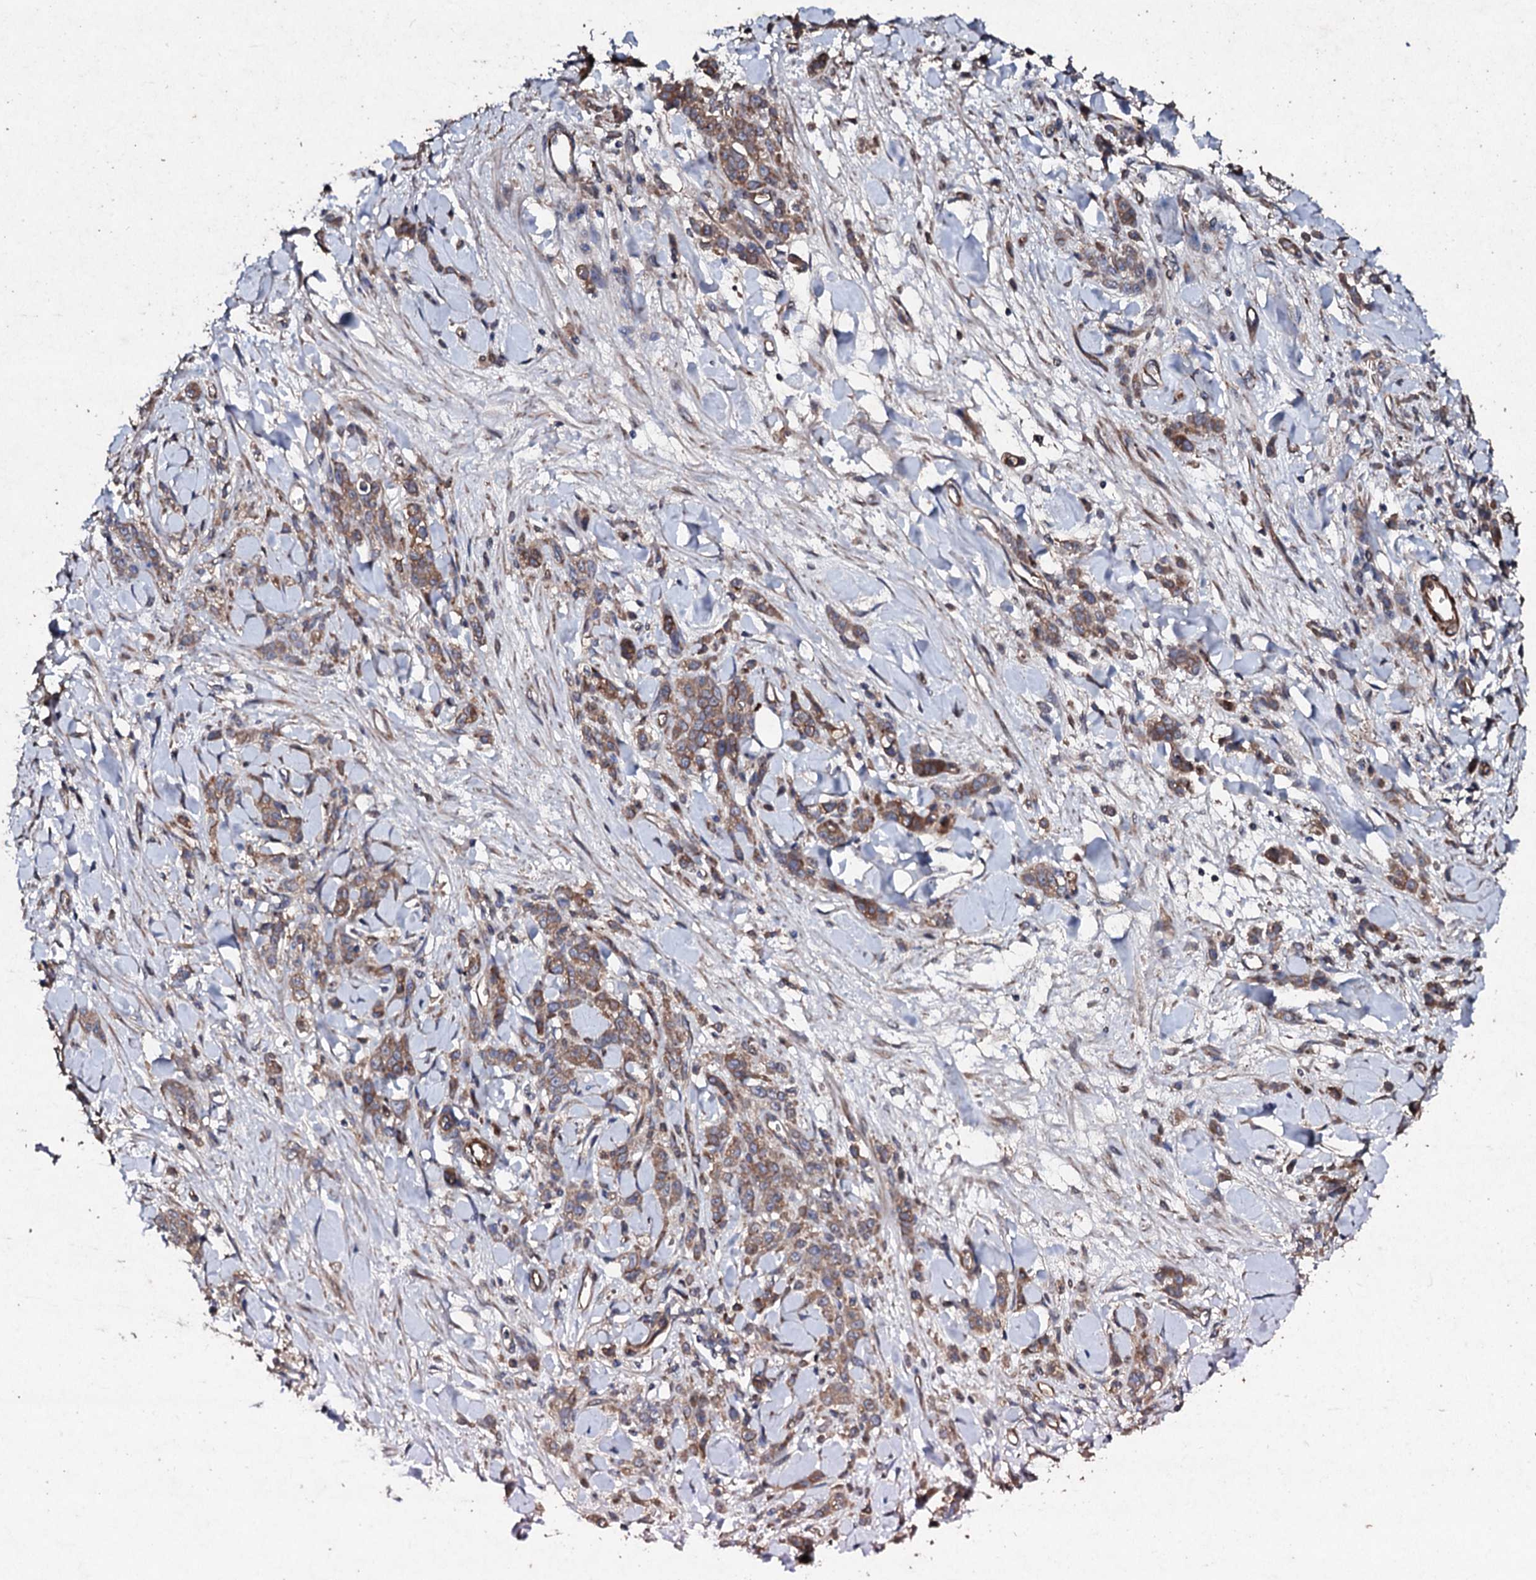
{"staining": {"intensity": "moderate", "quantity": ">75%", "location": "cytoplasmic/membranous"}, "tissue": "stomach cancer", "cell_type": "Tumor cells", "image_type": "cancer", "snomed": [{"axis": "morphology", "description": "Normal tissue, NOS"}, {"axis": "morphology", "description": "Adenocarcinoma, NOS"}, {"axis": "topography", "description": "Stomach"}], "caption": "Brown immunohistochemical staining in stomach cancer (adenocarcinoma) exhibits moderate cytoplasmic/membranous staining in approximately >75% of tumor cells.", "gene": "MOCOS", "patient": {"sex": "male", "age": 82}}